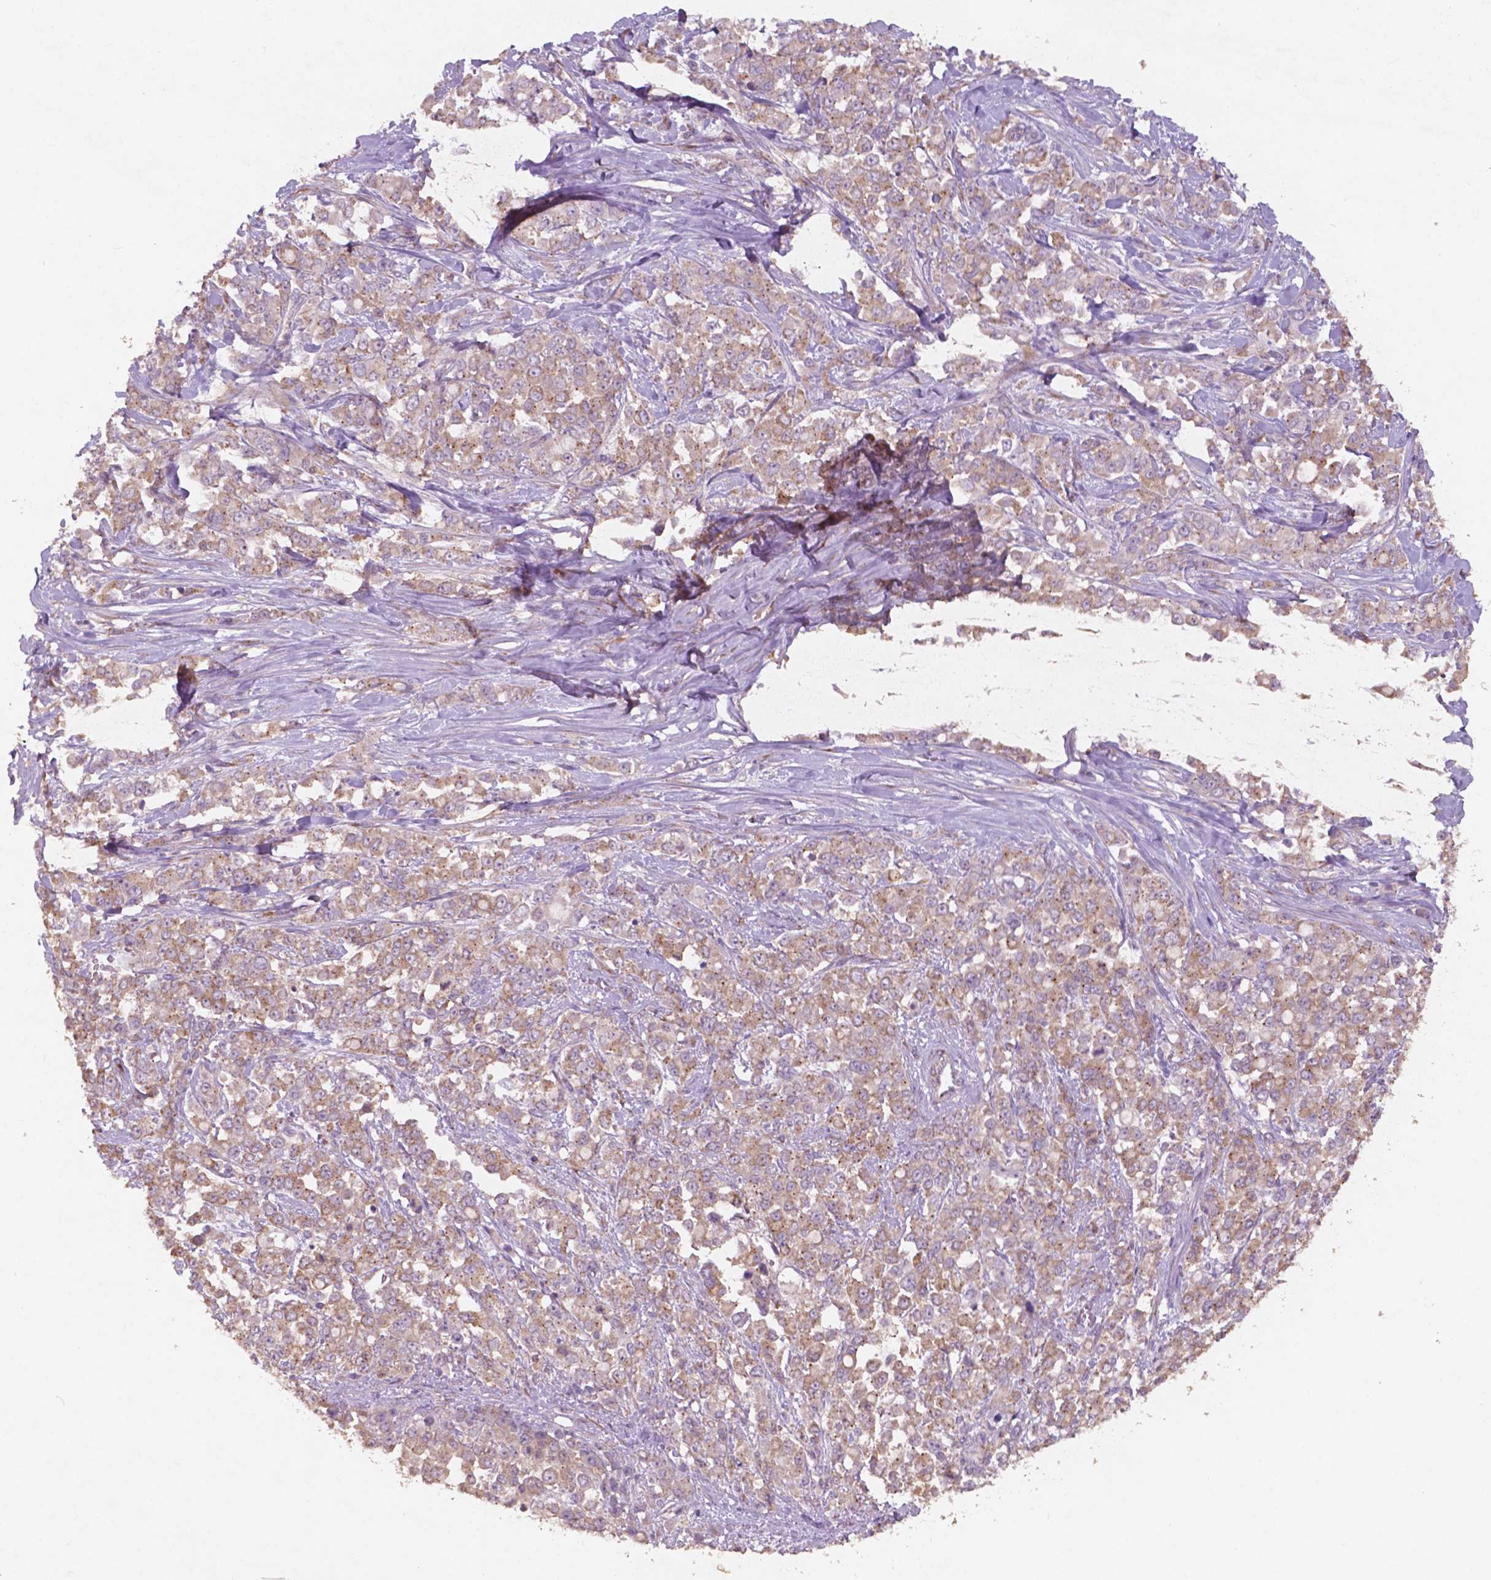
{"staining": {"intensity": "moderate", "quantity": ">75%", "location": "cytoplasmic/membranous"}, "tissue": "stomach cancer", "cell_type": "Tumor cells", "image_type": "cancer", "snomed": [{"axis": "morphology", "description": "Adenocarcinoma, NOS"}, {"axis": "topography", "description": "Stomach"}], "caption": "Immunohistochemistry (IHC) of human adenocarcinoma (stomach) reveals medium levels of moderate cytoplasmic/membranous expression in approximately >75% of tumor cells.", "gene": "CHPT1", "patient": {"sex": "female", "age": 76}}